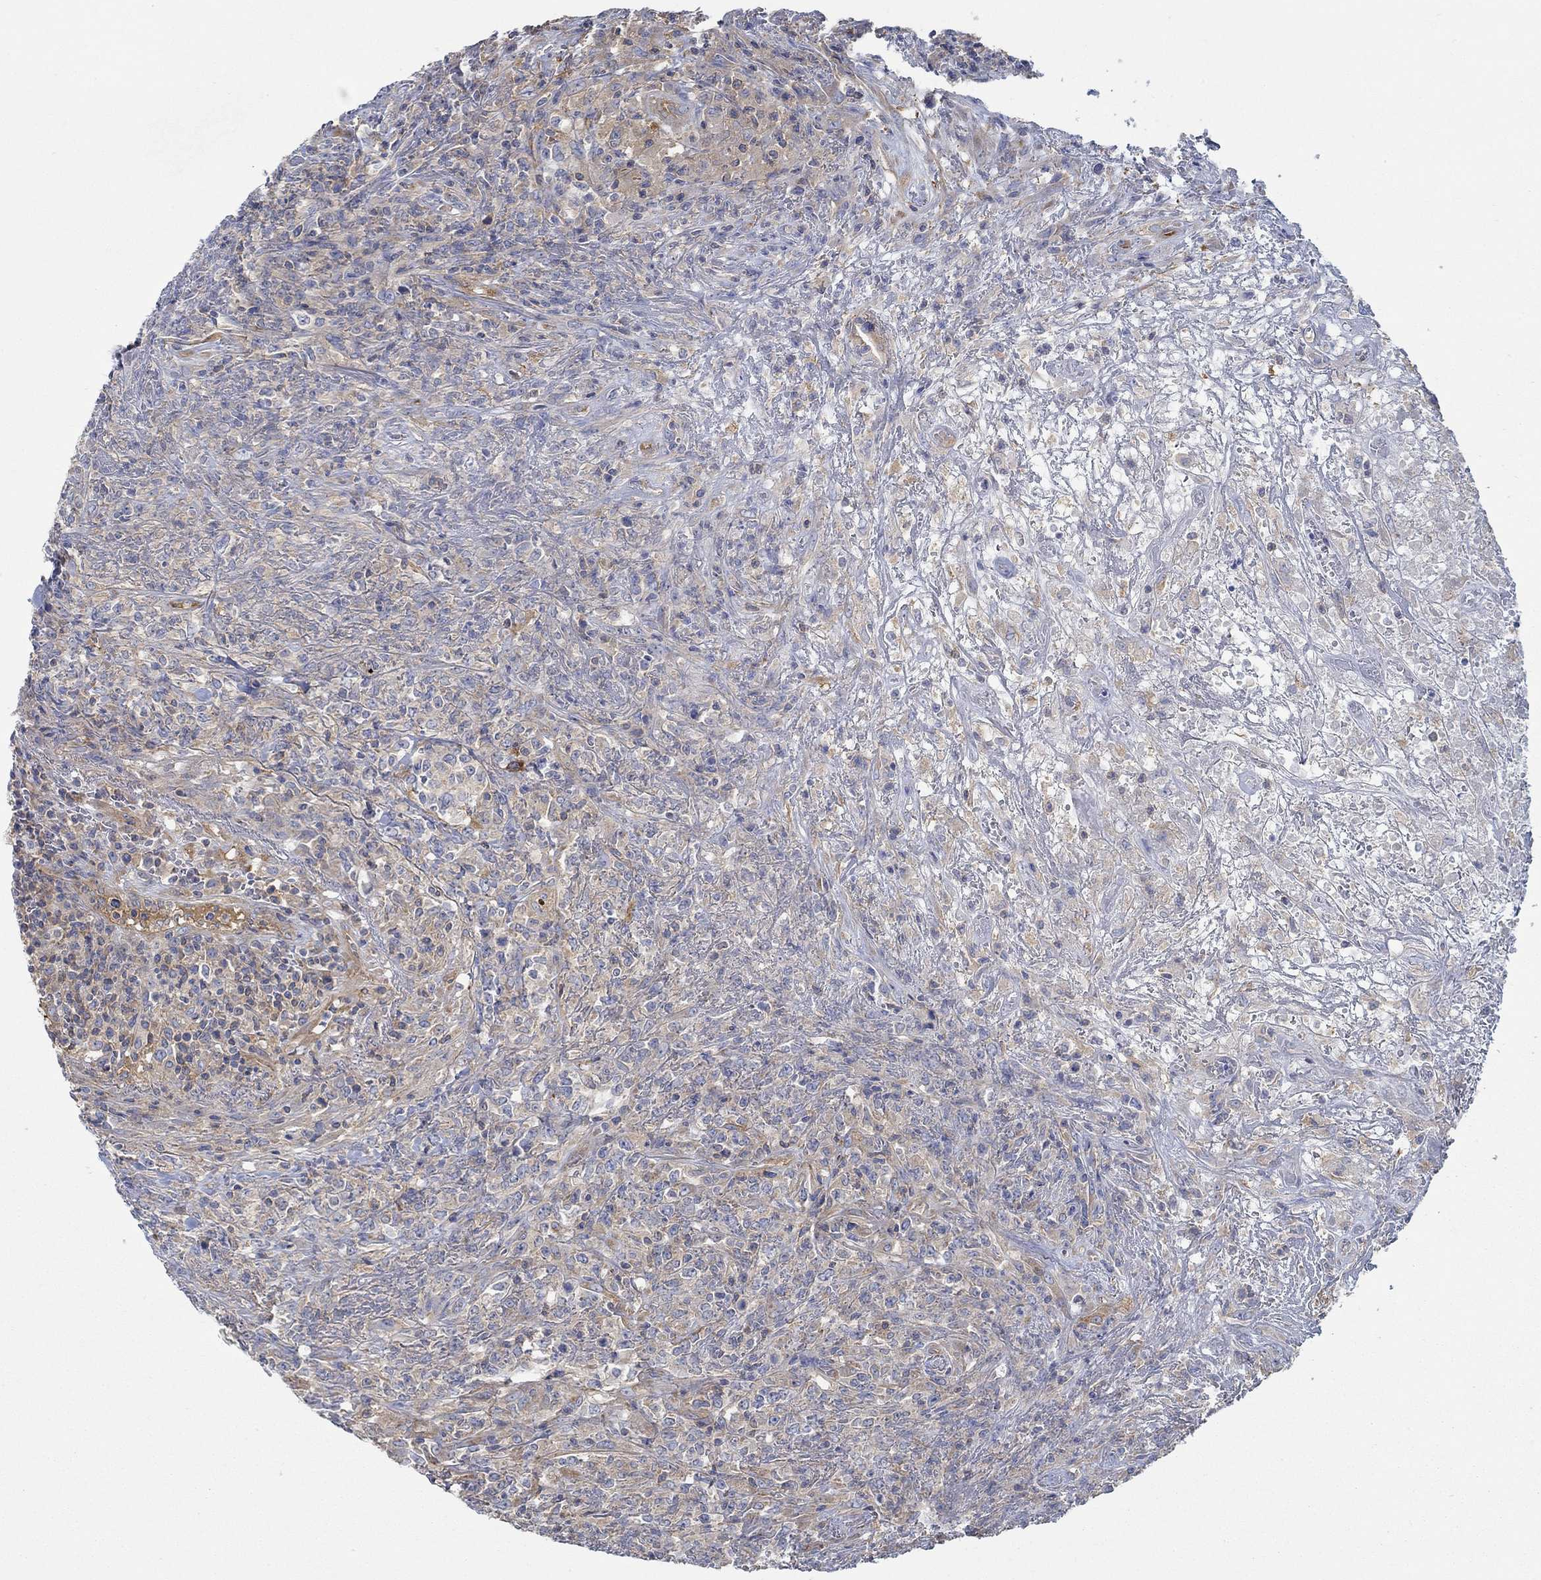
{"staining": {"intensity": "negative", "quantity": "none", "location": "none"}, "tissue": "lymphoma", "cell_type": "Tumor cells", "image_type": "cancer", "snomed": [{"axis": "morphology", "description": "Malignant lymphoma, non-Hodgkin's type, High grade"}, {"axis": "topography", "description": "Lung"}], "caption": "Tumor cells show no significant protein staining in malignant lymphoma, non-Hodgkin's type (high-grade).", "gene": "SPAG9", "patient": {"sex": "male", "age": 79}}